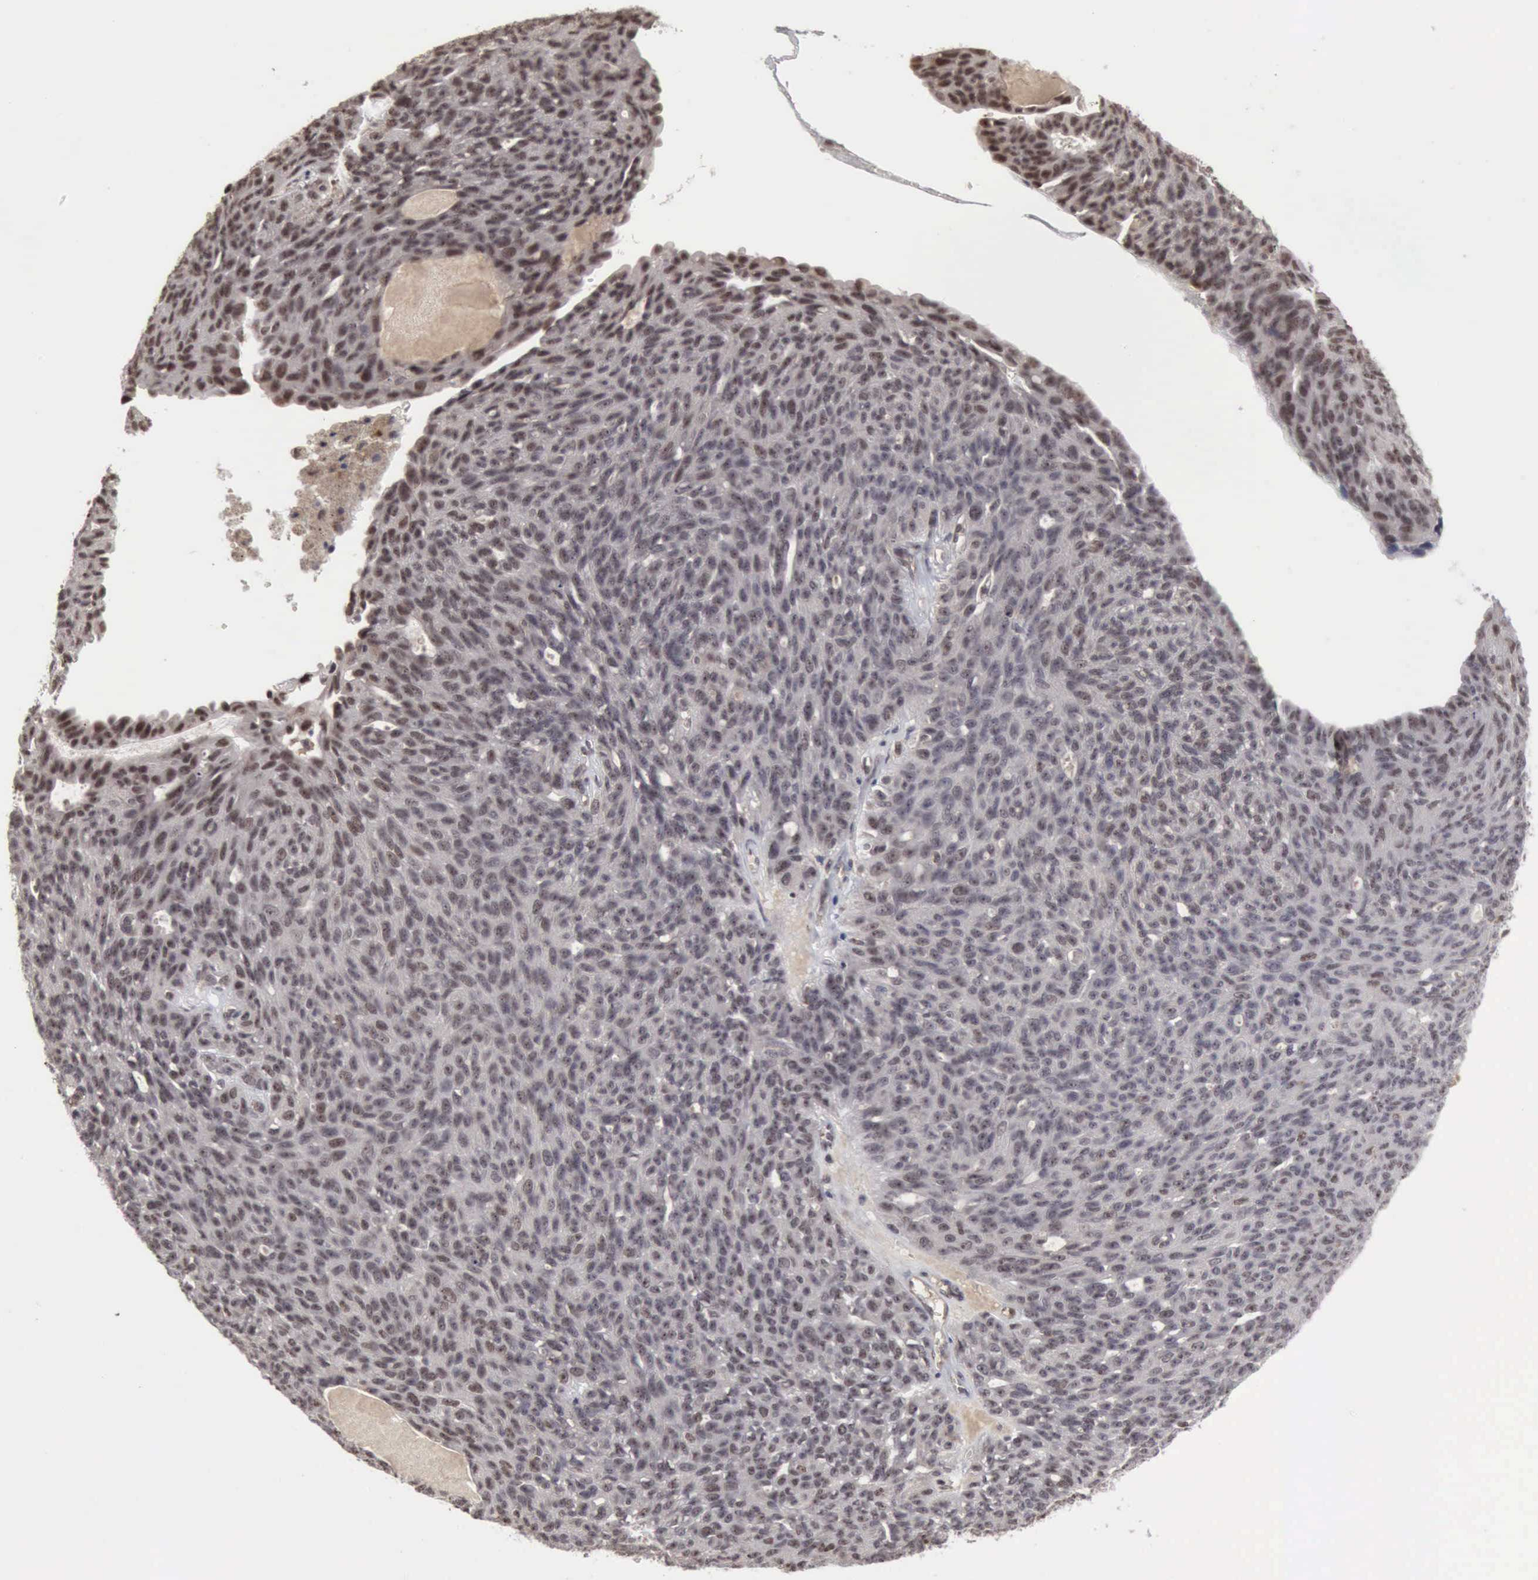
{"staining": {"intensity": "weak", "quantity": "<25%", "location": "nuclear"}, "tissue": "ovarian cancer", "cell_type": "Tumor cells", "image_type": "cancer", "snomed": [{"axis": "morphology", "description": "Carcinoma, endometroid"}, {"axis": "topography", "description": "Ovary"}], "caption": "Tumor cells are negative for brown protein staining in endometroid carcinoma (ovarian).", "gene": "CDKN2A", "patient": {"sex": "female", "age": 60}}